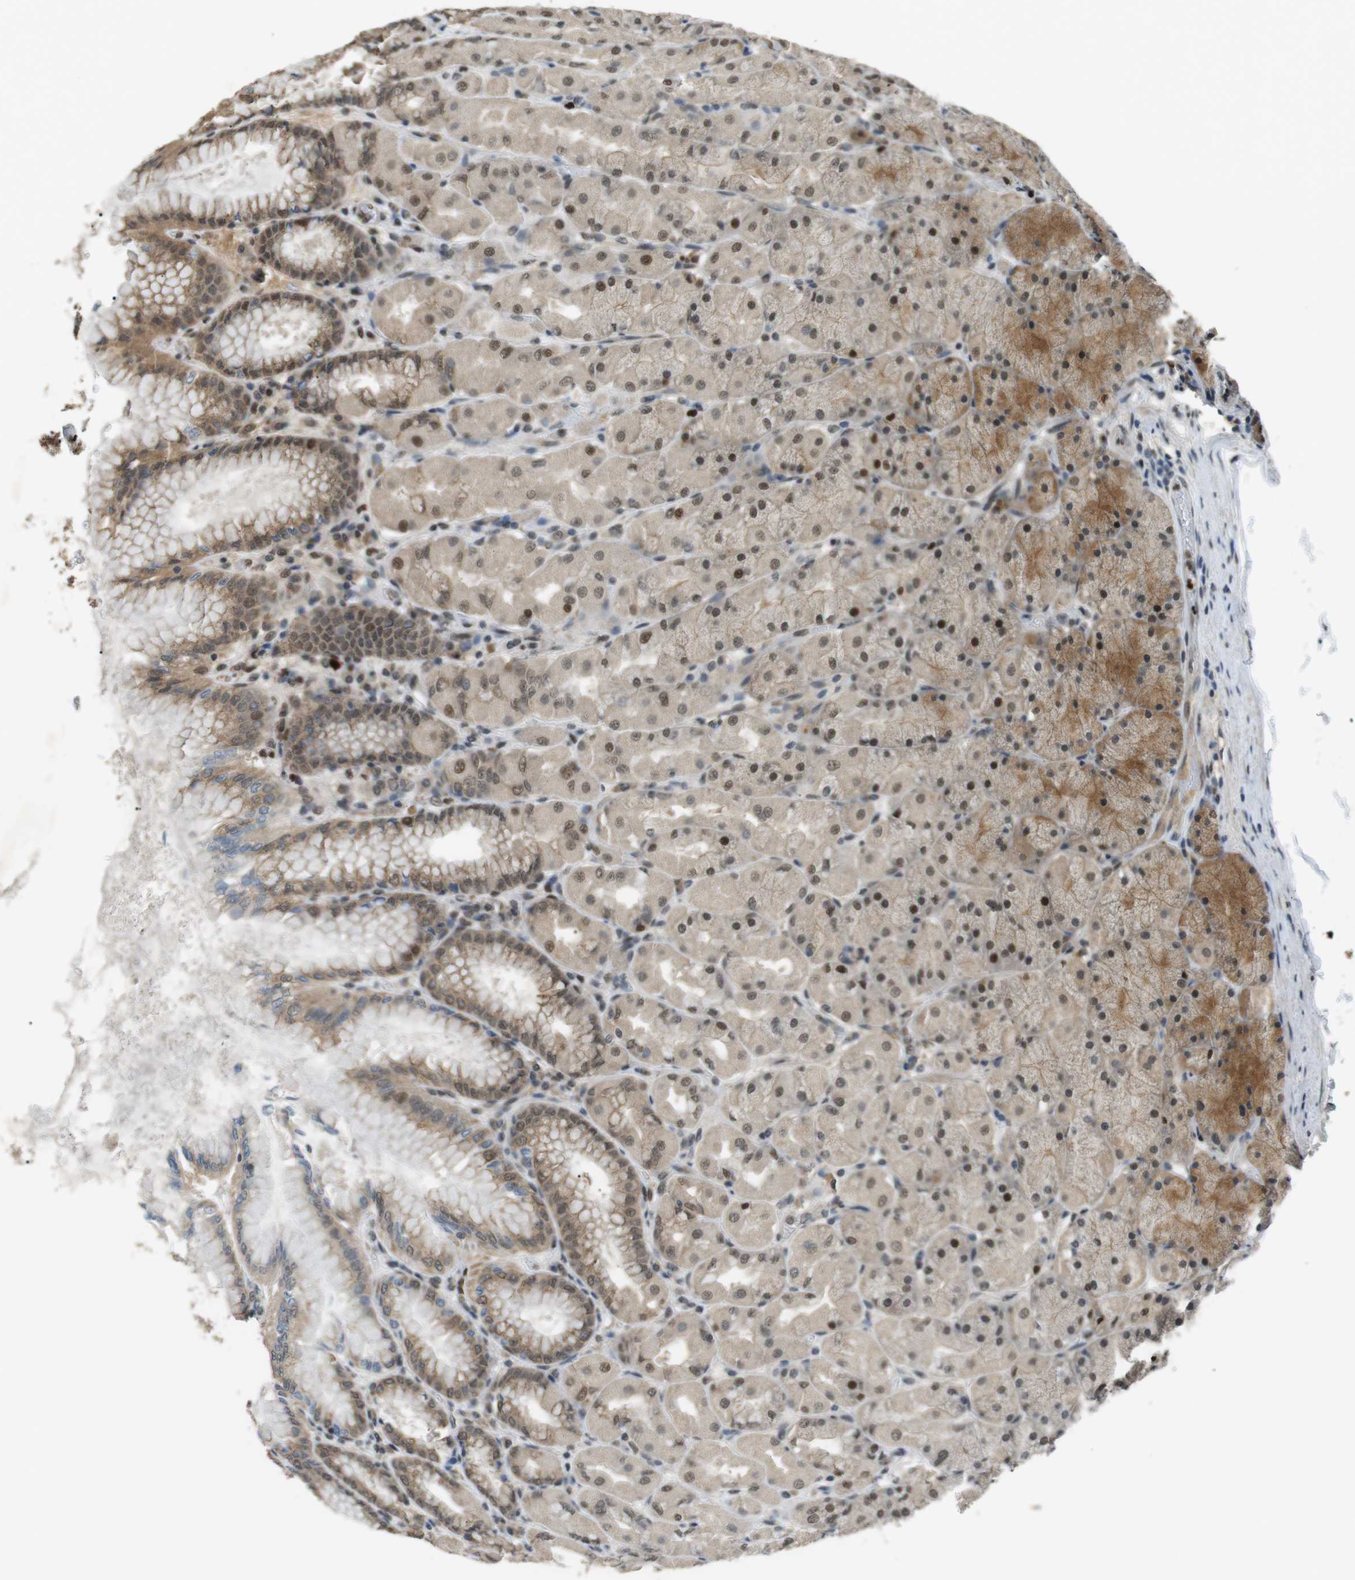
{"staining": {"intensity": "moderate", "quantity": ">75%", "location": "cytoplasmic/membranous,nuclear"}, "tissue": "stomach", "cell_type": "Glandular cells", "image_type": "normal", "snomed": [{"axis": "morphology", "description": "Normal tissue, NOS"}, {"axis": "topography", "description": "Stomach, upper"}], "caption": "High-power microscopy captured an IHC histopathology image of normal stomach, revealing moderate cytoplasmic/membranous,nuclear staining in about >75% of glandular cells.", "gene": "ORAI3", "patient": {"sex": "female", "age": 56}}